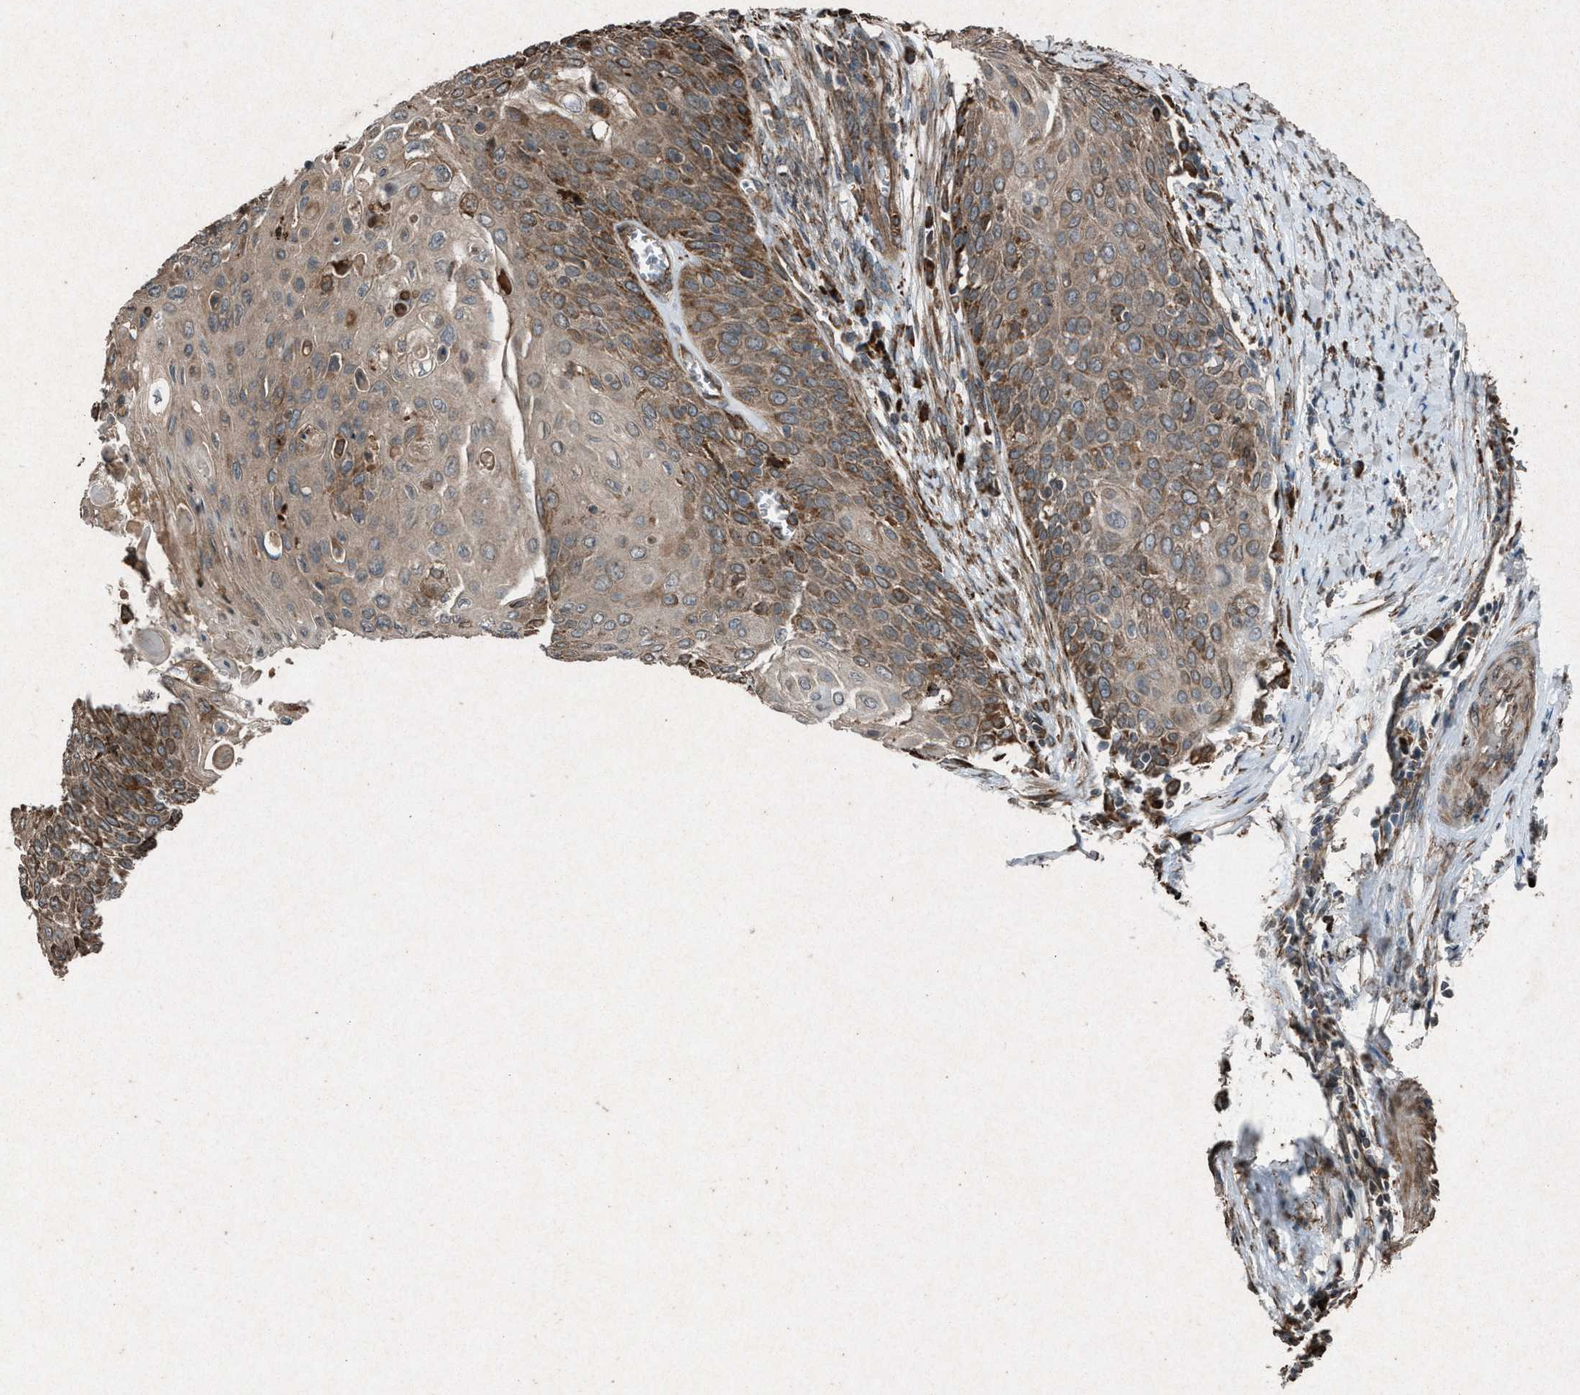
{"staining": {"intensity": "moderate", "quantity": ">75%", "location": "cytoplasmic/membranous"}, "tissue": "cervical cancer", "cell_type": "Tumor cells", "image_type": "cancer", "snomed": [{"axis": "morphology", "description": "Squamous cell carcinoma, NOS"}, {"axis": "topography", "description": "Cervix"}], "caption": "The image displays staining of cervical cancer, revealing moderate cytoplasmic/membranous protein expression (brown color) within tumor cells.", "gene": "CALR", "patient": {"sex": "female", "age": 39}}